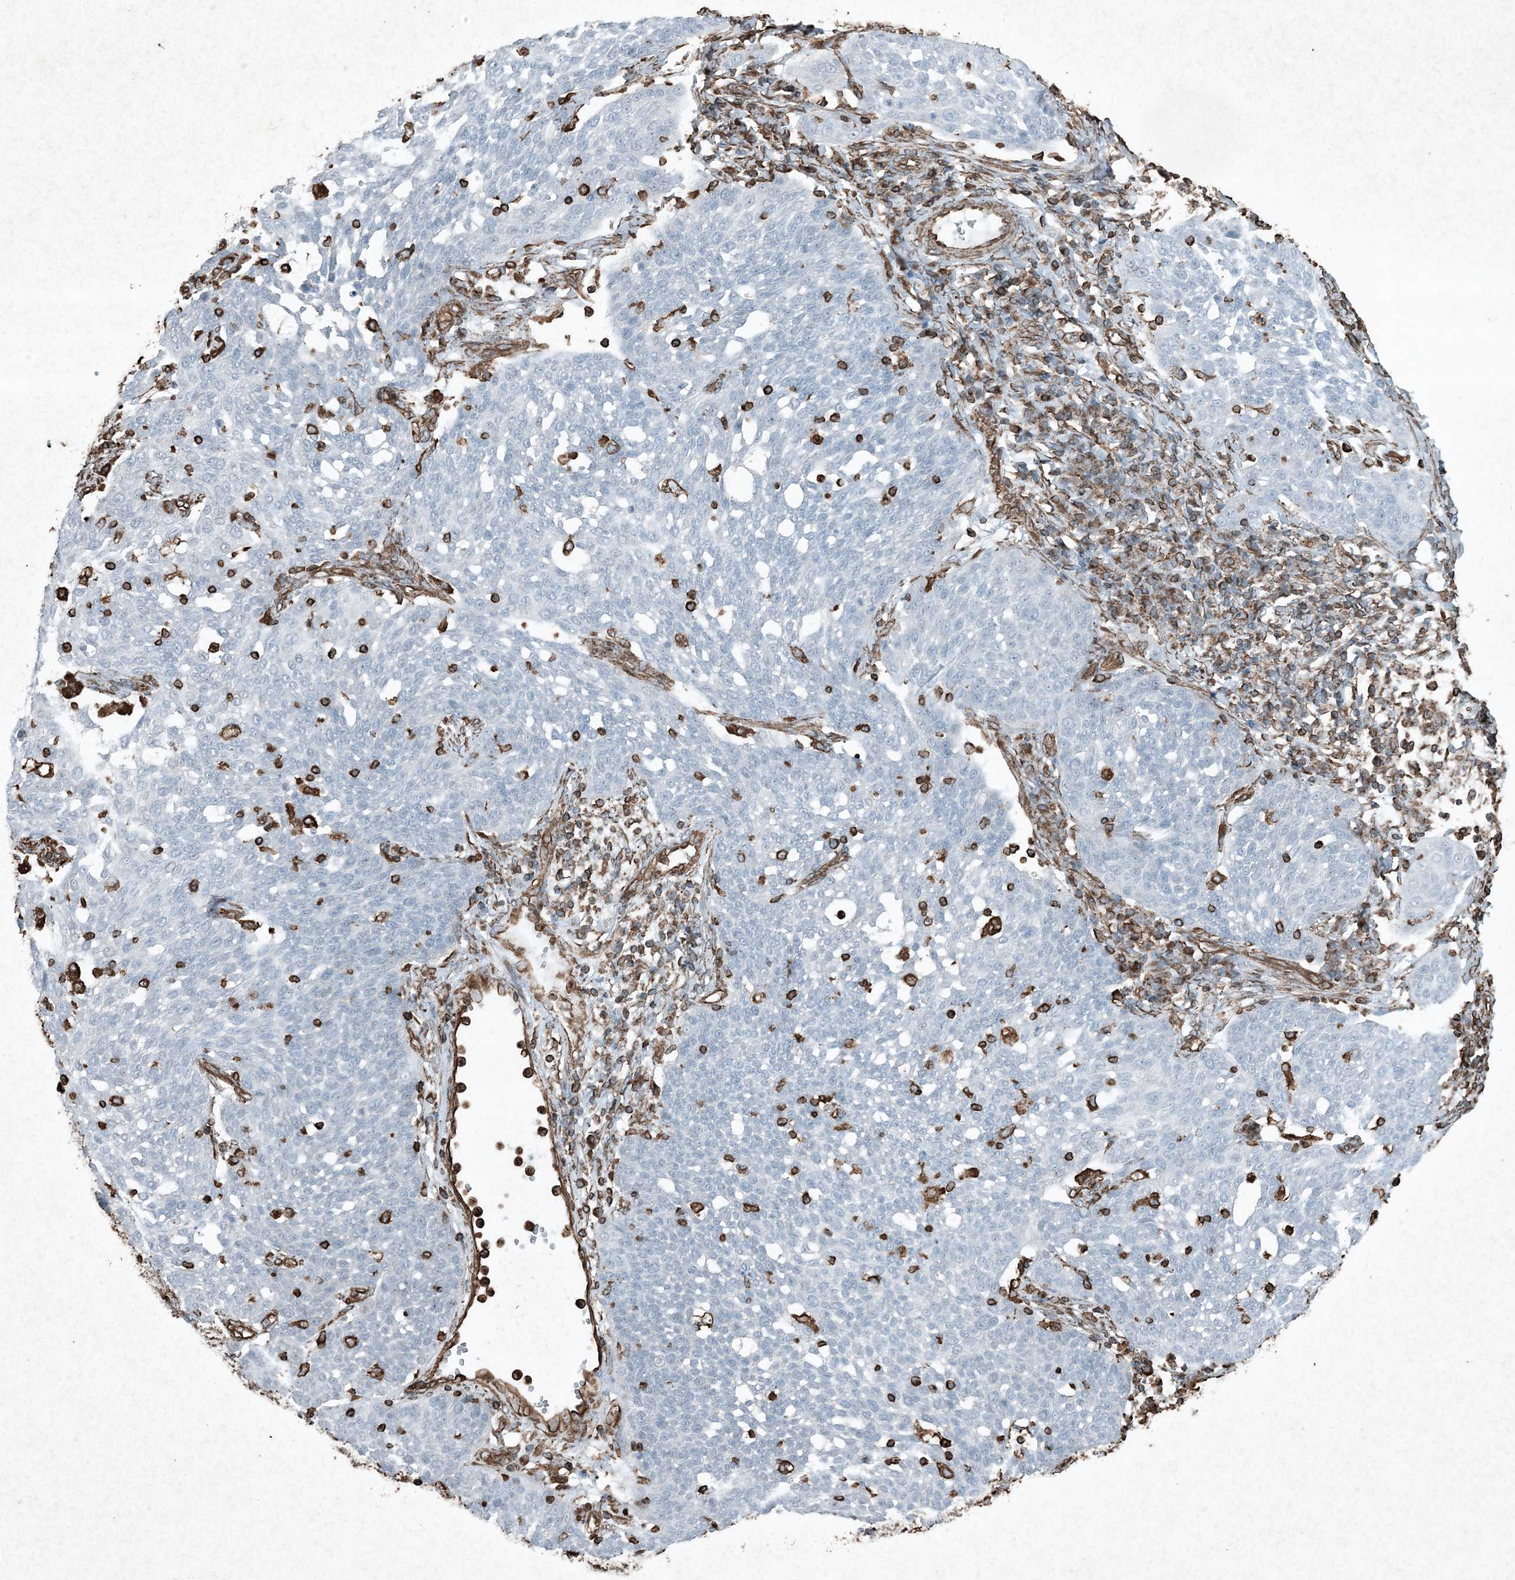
{"staining": {"intensity": "negative", "quantity": "none", "location": "none"}, "tissue": "cervical cancer", "cell_type": "Tumor cells", "image_type": "cancer", "snomed": [{"axis": "morphology", "description": "Squamous cell carcinoma, NOS"}, {"axis": "topography", "description": "Cervix"}], "caption": "IHC of cervical squamous cell carcinoma reveals no expression in tumor cells. The staining was performed using DAB to visualize the protein expression in brown, while the nuclei were stained in blue with hematoxylin (Magnification: 20x).", "gene": "RYK", "patient": {"sex": "female", "age": 34}}